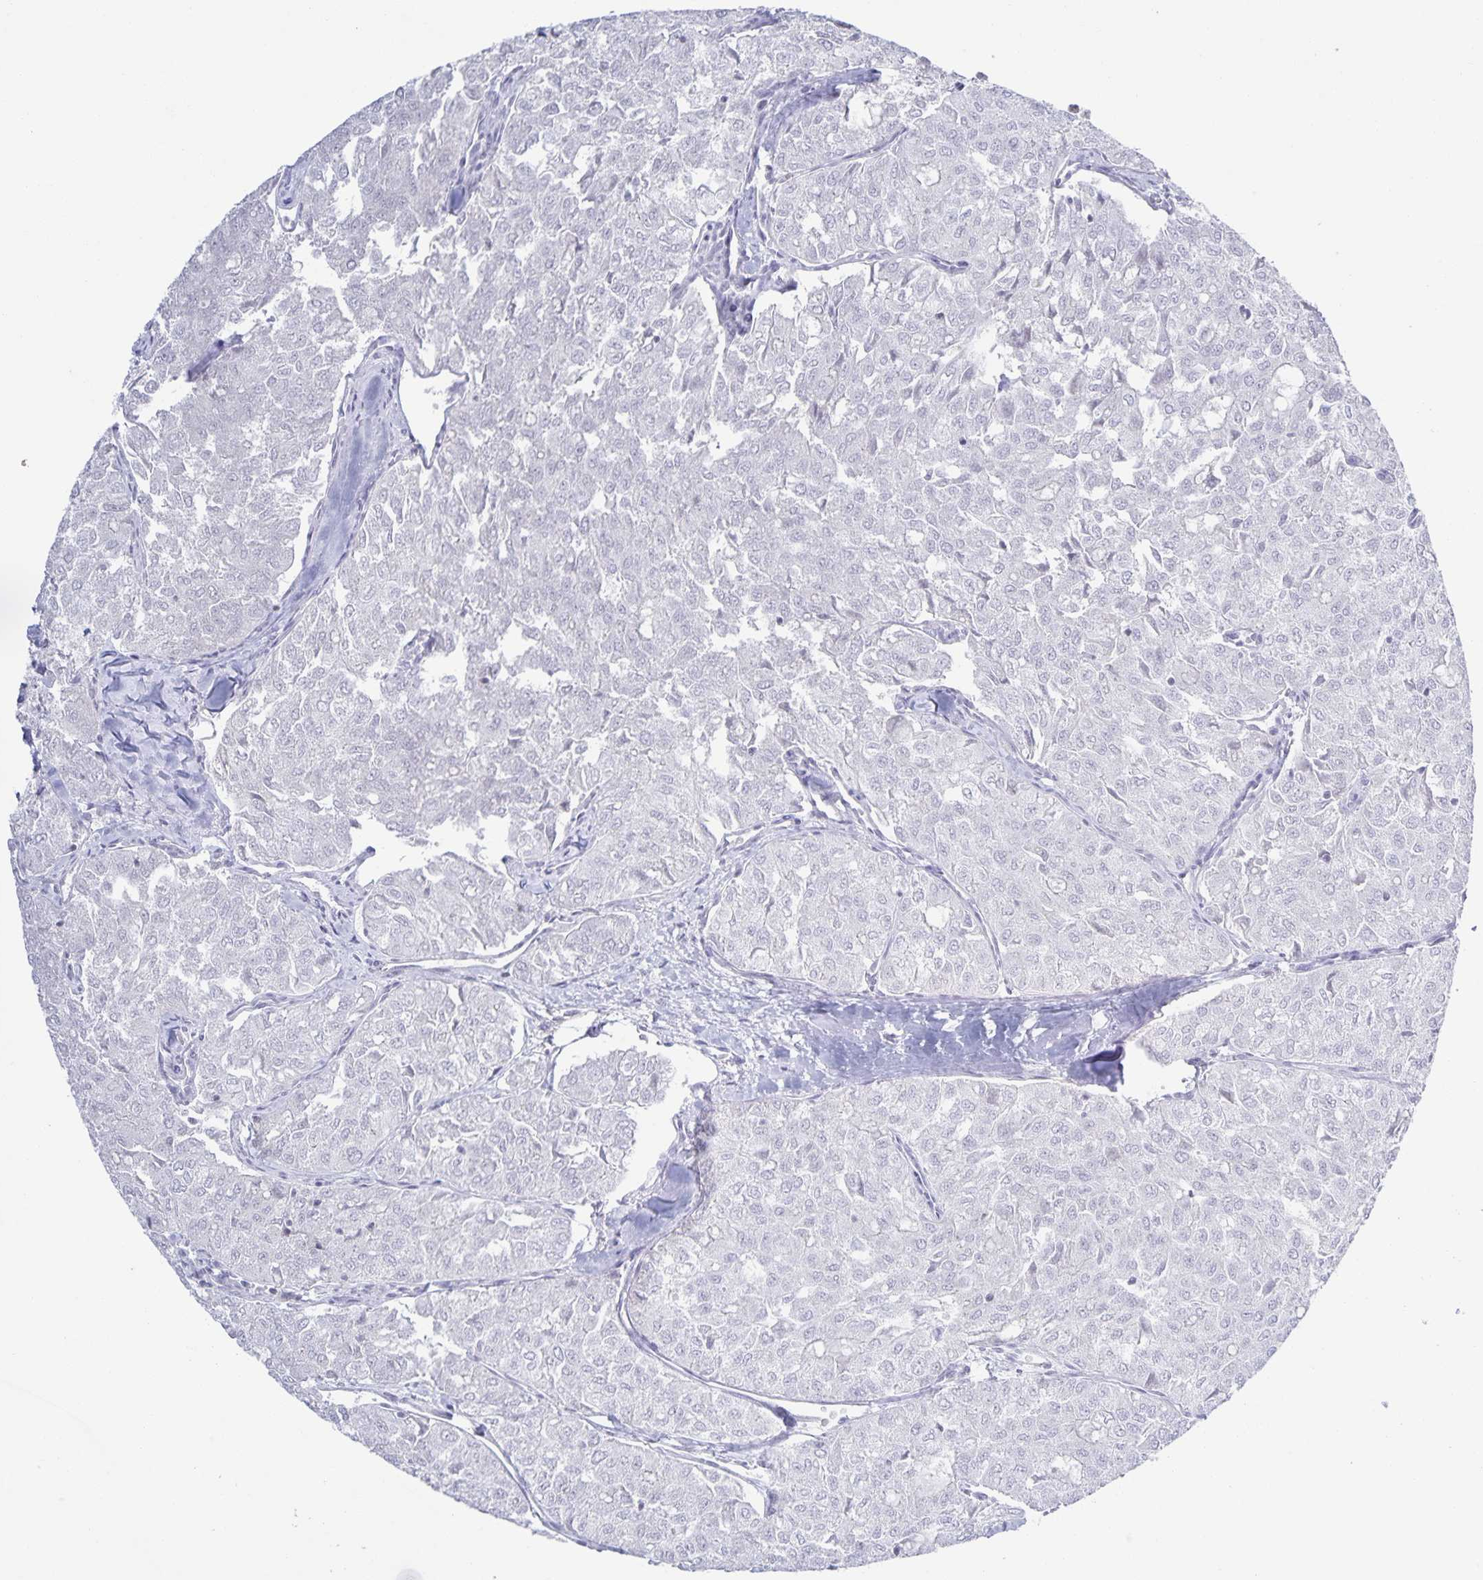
{"staining": {"intensity": "negative", "quantity": "none", "location": "none"}, "tissue": "thyroid cancer", "cell_type": "Tumor cells", "image_type": "cancer", "snomed": [{"axis": "morphology", "description": "Follicular adenoma carcinoma, NOS"}, {"axis": "topography", "description": "Thyroid gland"}], "caption": "IHC histopathology image of neoplastic tissue: thyroid follicular adenoma carcinoma stained with DAB (3,3'-diaminobenzidine) exhibits no significant protein staining in tumor cells.", "gene": "AQP4", "patient": {"sex": "male", "age": 75}}